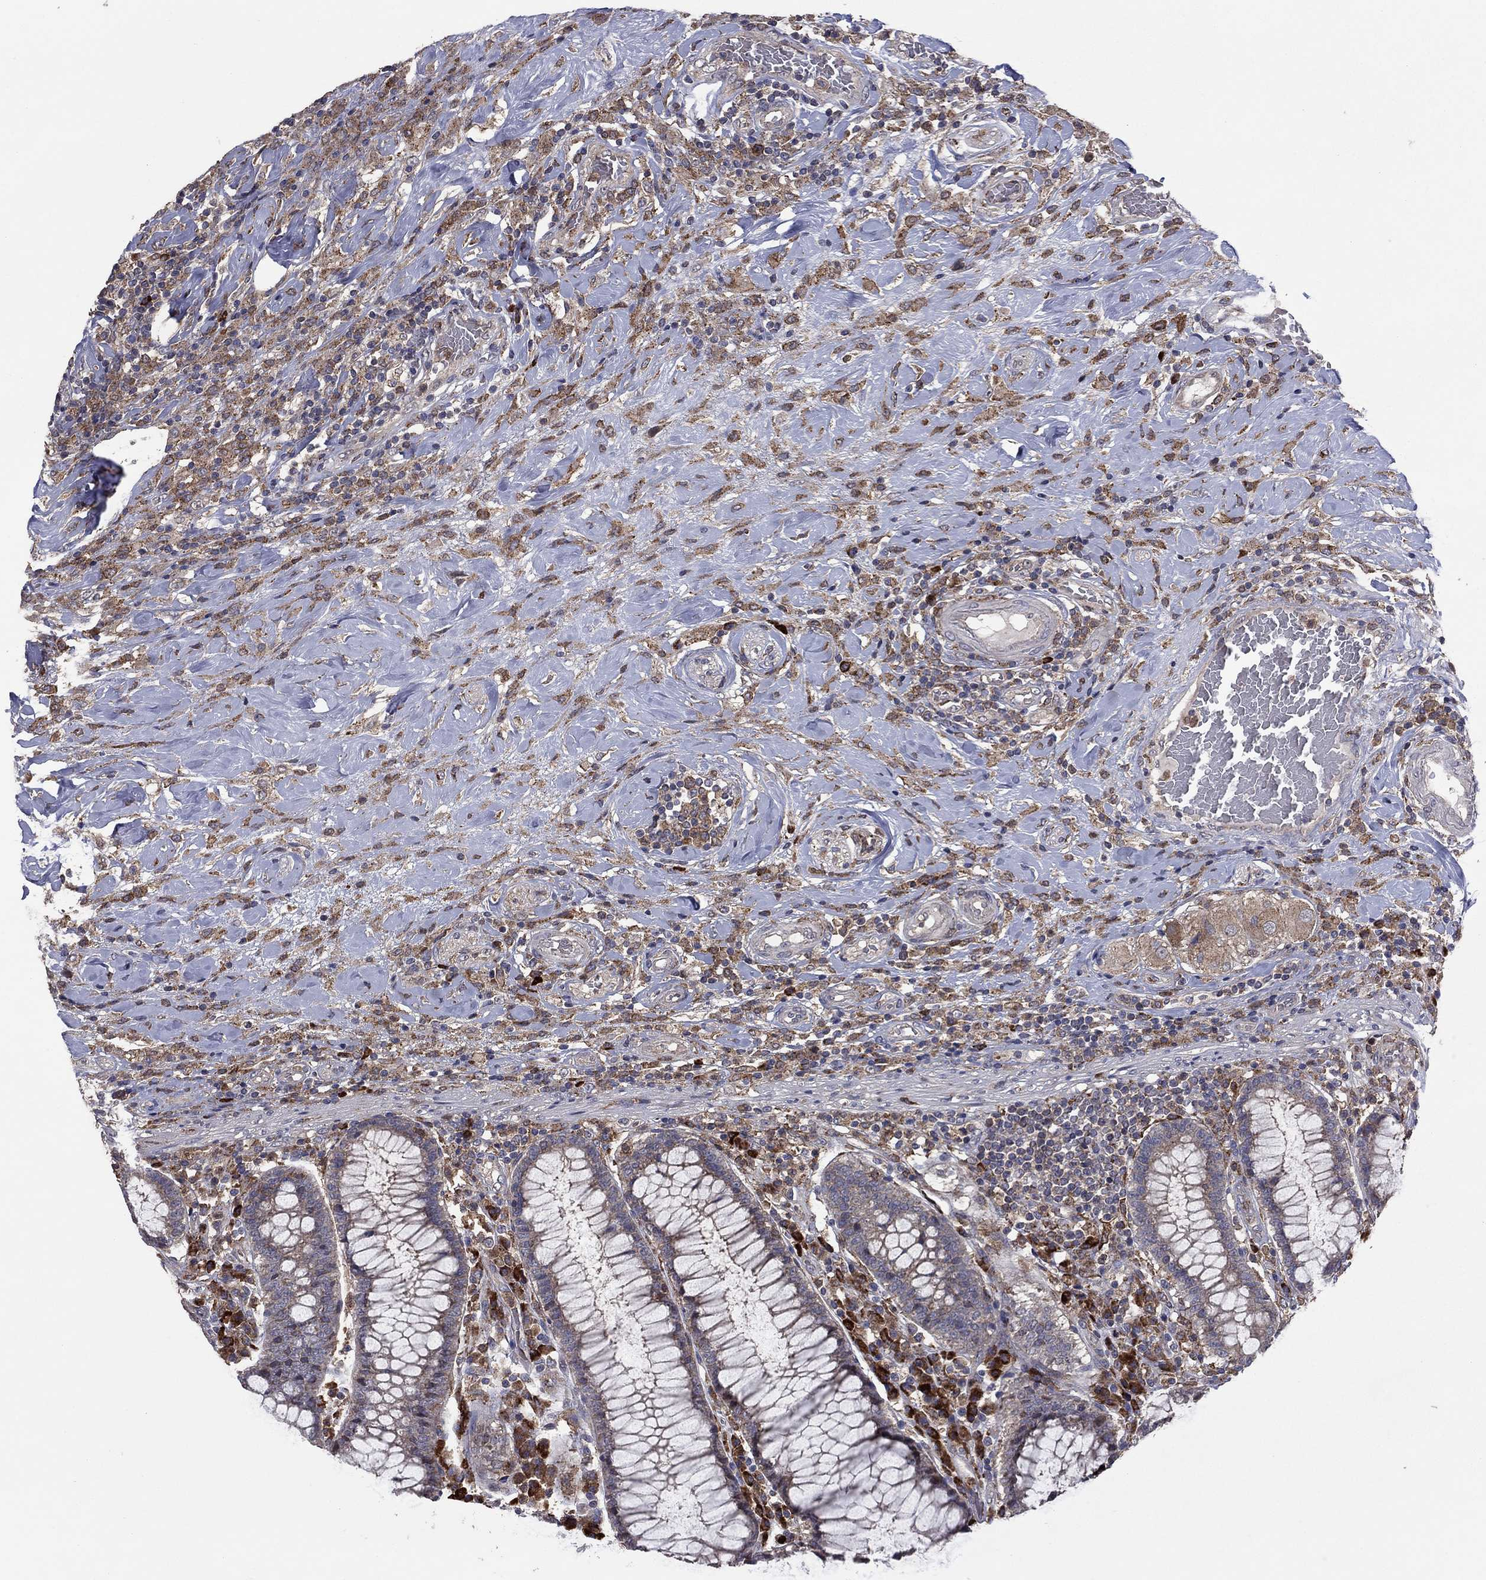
{"staining": {"intensity": "moderate", "quantity": ">75%", "location": "cytoplasmic/membranous"}, "tissue": "colorectal cancer", "cell_type": "Tumor cells", "image_type": "cancer", "snomed": [{"axis": "morphology", "description": "Adenocarcinoma, NOS"}, {"axis": "topography", "description": "Colon"}], "caption": "Immunohistochemical staining of human adenocarcinoma (colorectal) reveals medium levels of moderate cytoplasmic/membranous positivity in approximately >75% of tumor cells.", "gene": "MEA1", "patient": {"sex": "female", "age": 69}}